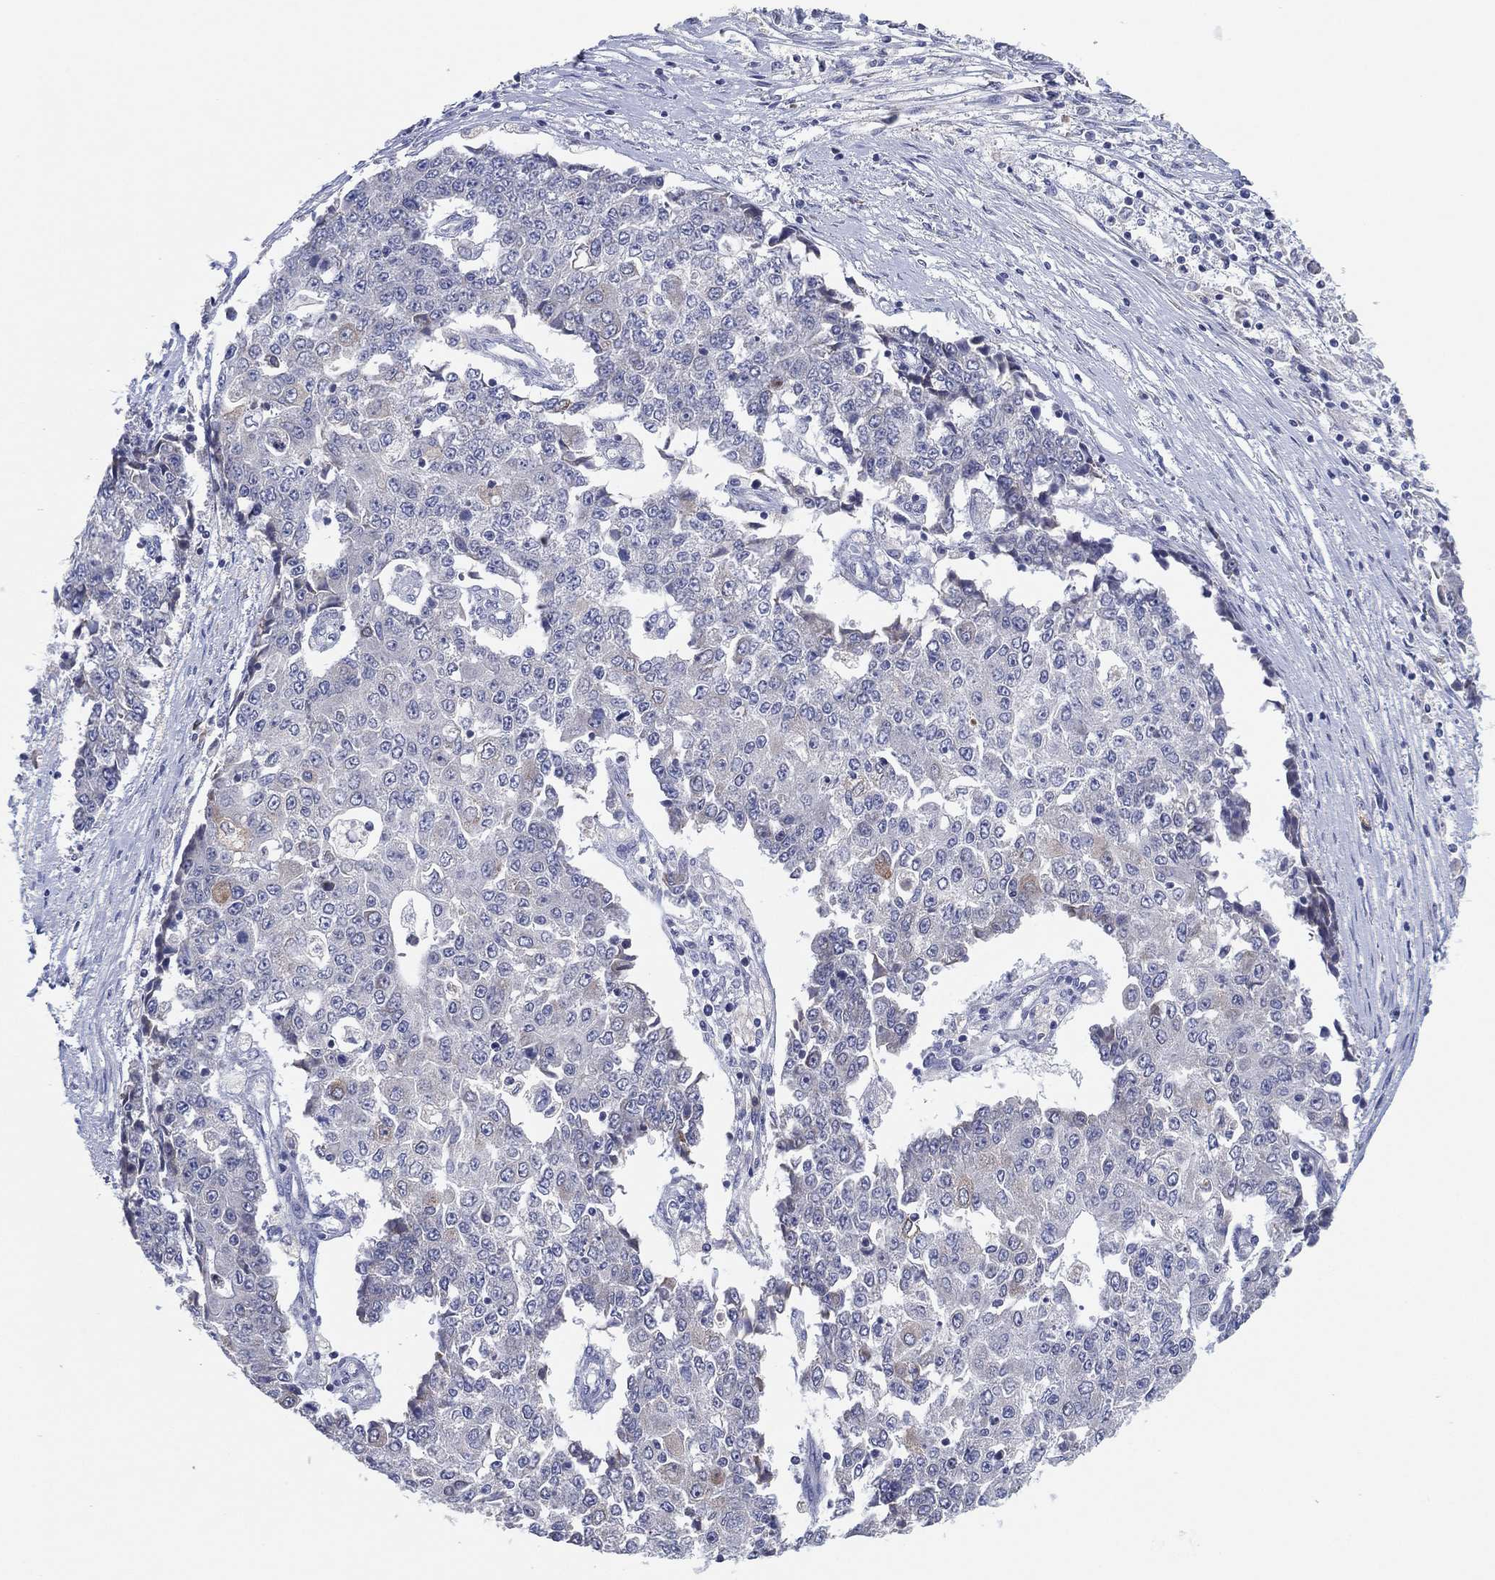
{"staining": {"intensity": "negative", "quantity": "none", "location": "none"}, "tissue": "ovarian cancer", "cell_type": "Tumor cells", "image_type": "cancer", "snomed": [{"axis": "morphology", "description": "Carcinoma, endometroid"}, {"axis": "topography", "description": "Ovary"}], "caption": "A photomicrograph of human ovarian endometroid carcinoma is negative for staining in tumor cells. Nuclei are stained in blue.", "gene": "TMEM40", "patient": {"sex": "female", "age": 42}}